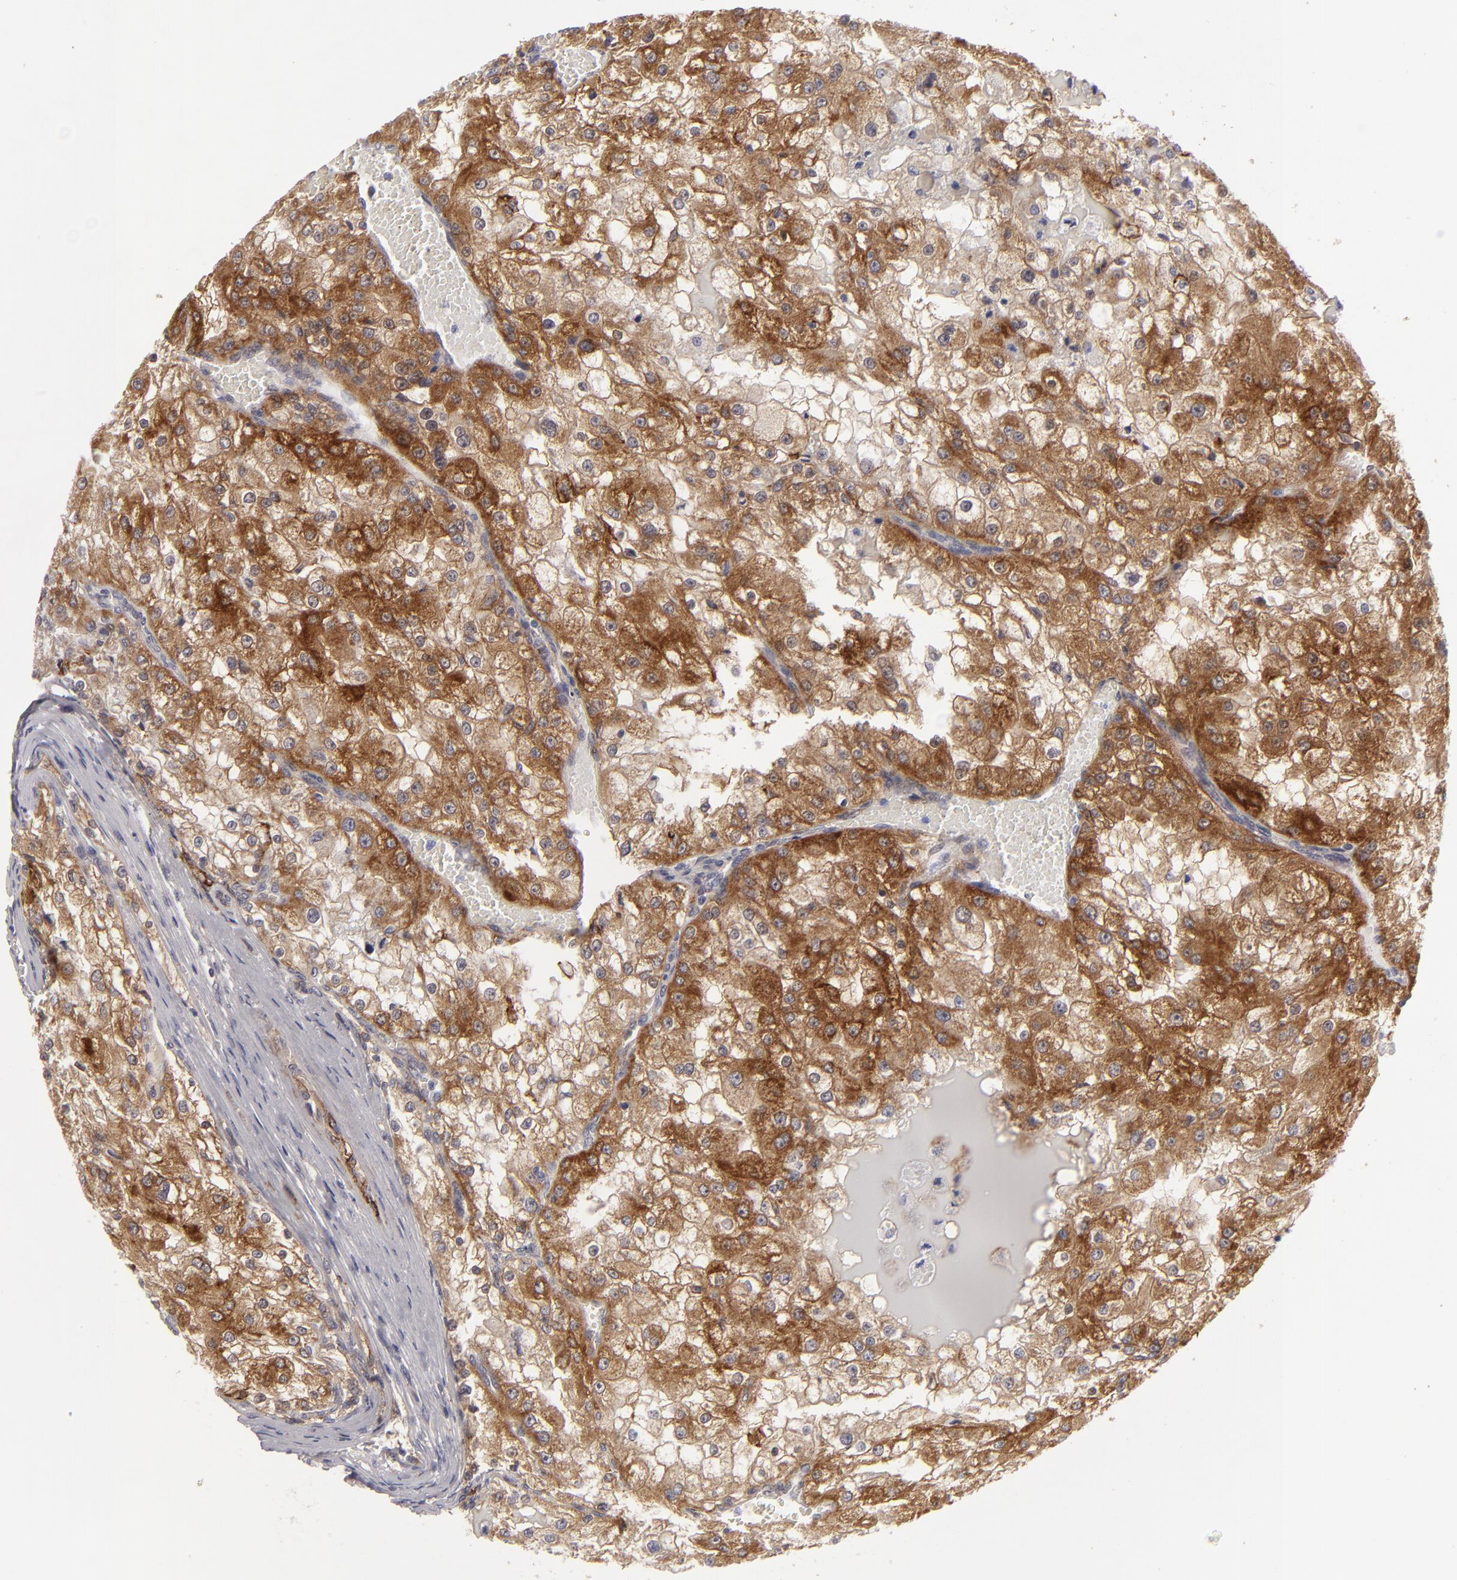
{"staining": {"intensity": "moderate", "quantity": ">75%", "location": "cytoplasmic/membranous"}, "tissue": "renal cancer", "cell_type": "Tumor cells", "image_type": "cancer", "snomed": [{"axis": "morphology", "description": "Adenocarcinoma, NOS"}, {"axis": "topography", "description": "Kidney"}], "caption": "Renal adenocarcinoma was stained to show a protein in brown. There is medium levels of moderate cytoplasmic/membranous staining in about >75% of tumor cells.", "gene": "ALCAM", "patient": {"sex": "female", "age": 74}}